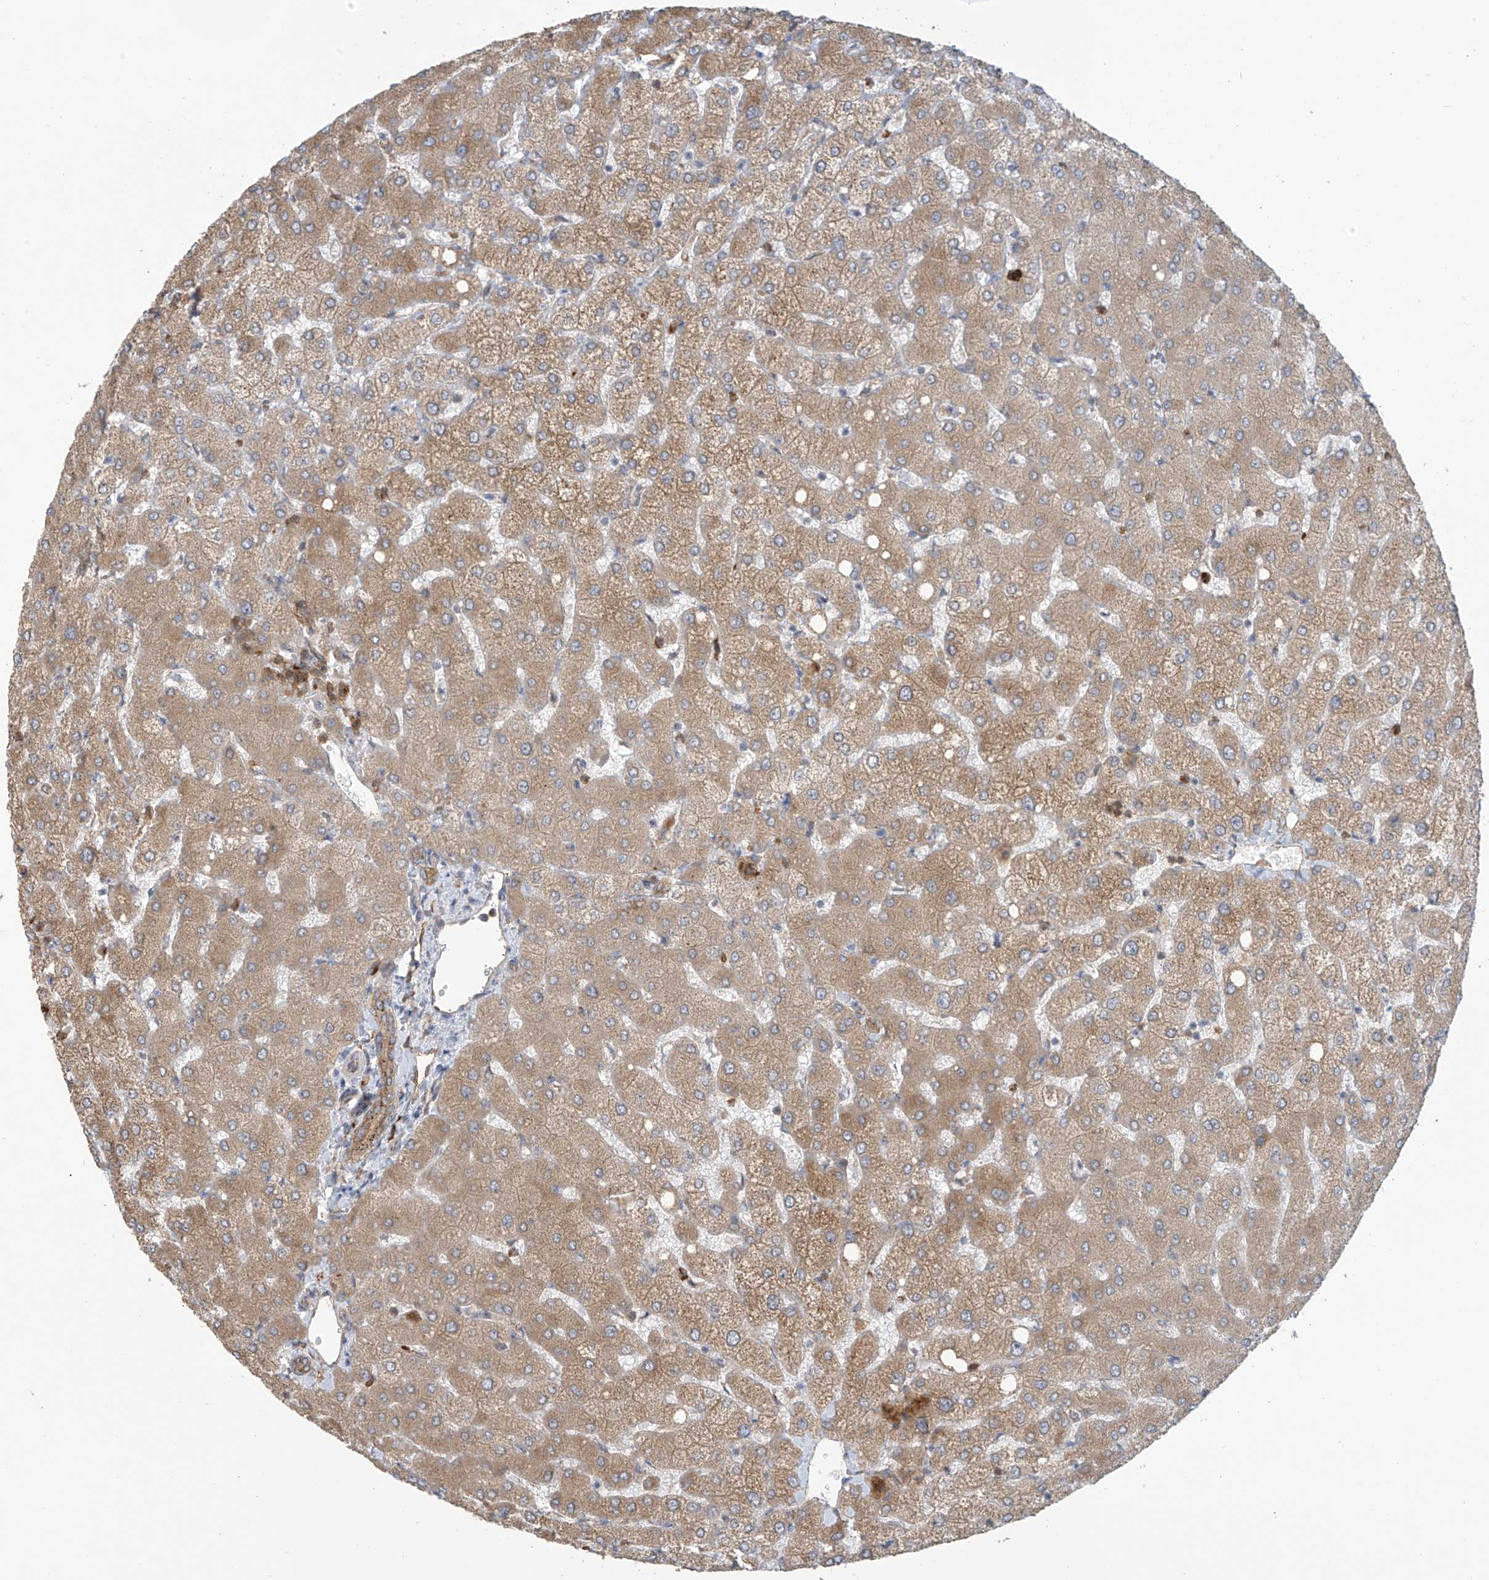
{"staining": {"intensity": "weak", "quantity": ">75%", "location": "cytoplasmic/membranous"}, "tissue": "liver", "cell_type": "Cholangiocytes", "image_type": "normal", "snomed": [{"axis": "morphology", "description": "Normal tissue, NOS"}, {"axis": "topography", "description": "Liver"}], "caption": "Immunohistochemical staining of unremarkable human liver exhibits >75% levels of weak cytoplasmic/membranous protein expression in approximately >75% of cholangiocytes.", "gene": "KIAA1522", "patient": {"sex": "female", "age": 54}}